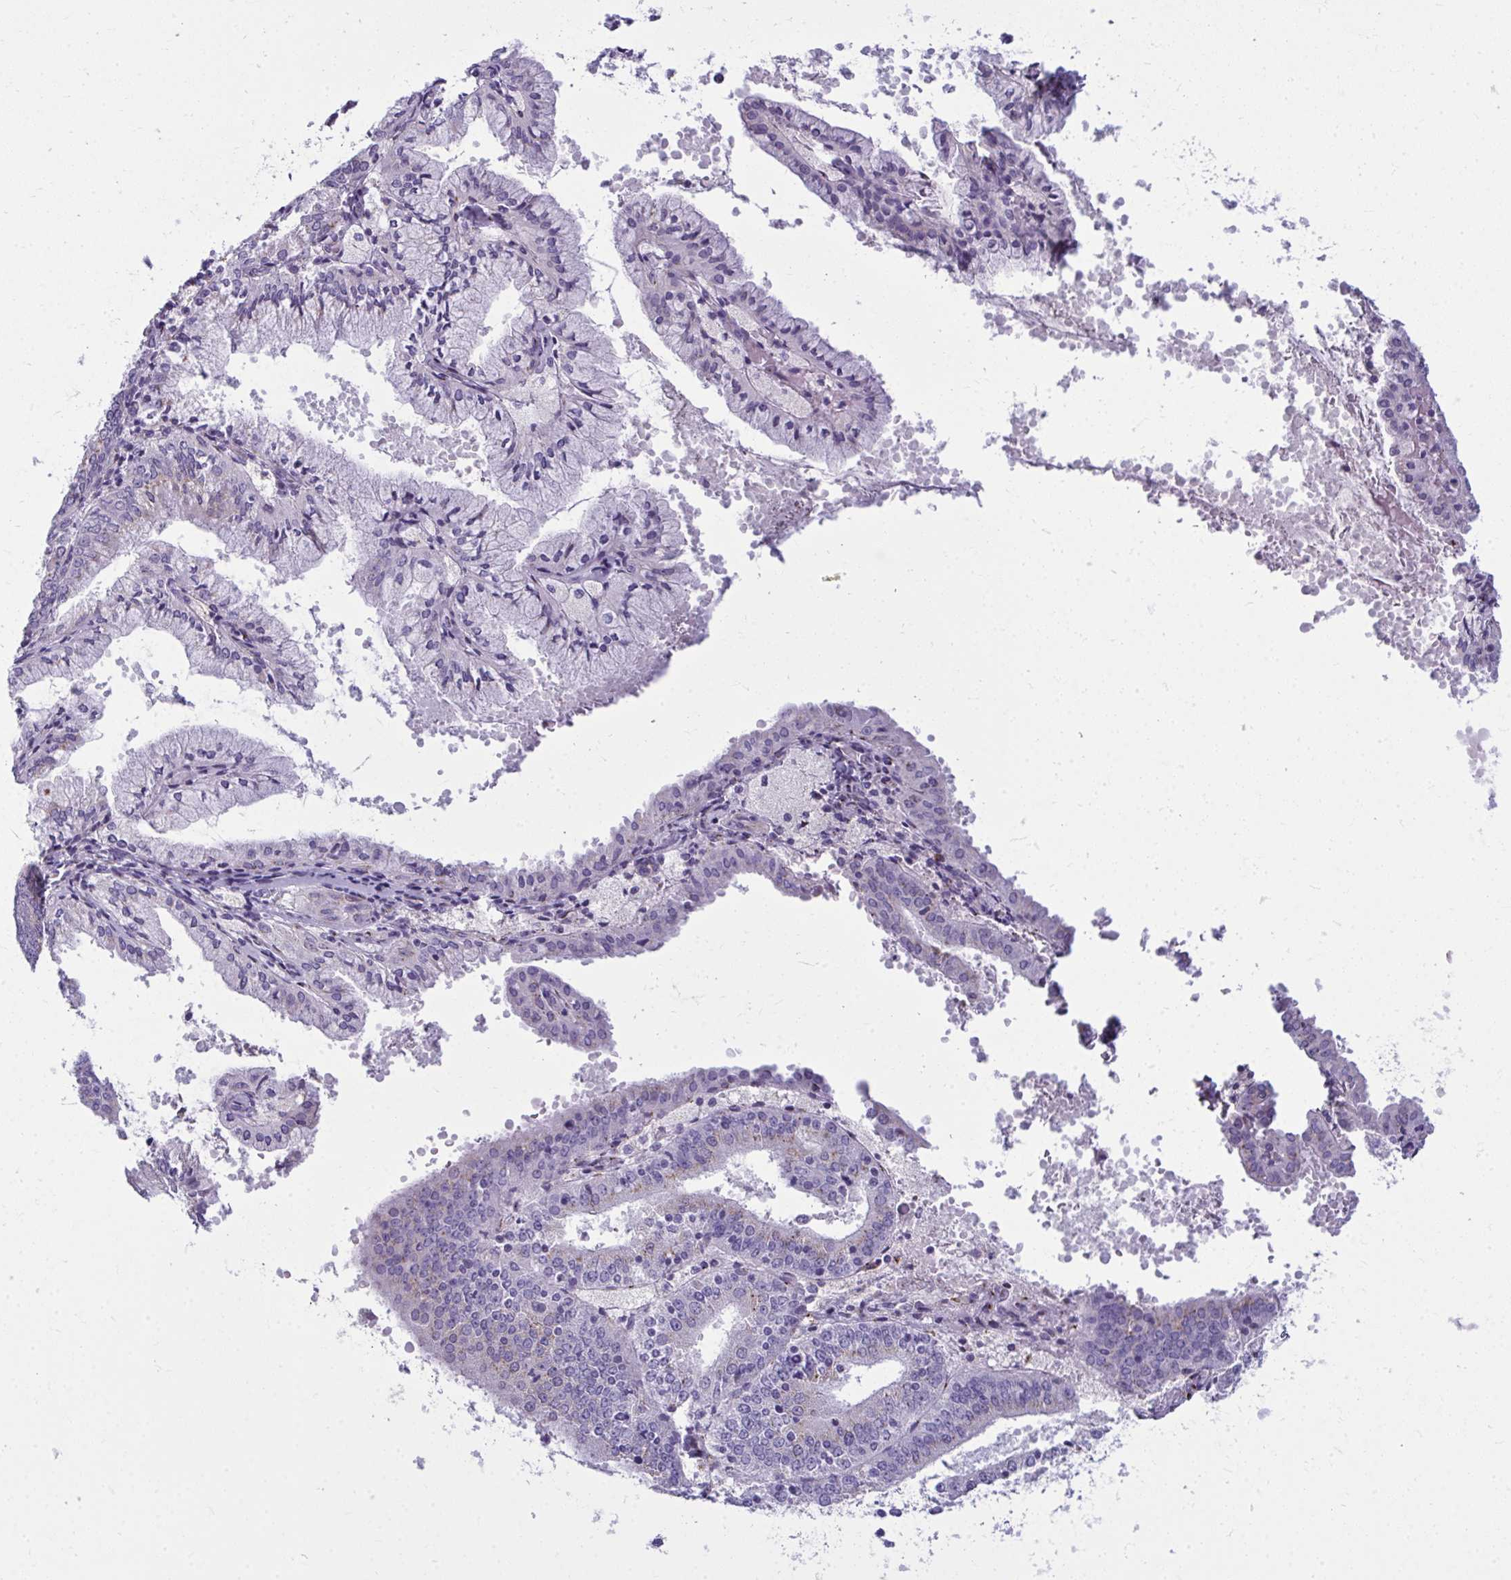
{"staining": {"intensity": "moderate", "quantity": "25%-75%", "location": "cytoplasmic/membranous"}, "tissue": "endometrial cancer", "cell_type": "Tumor cells", "image_type": "cancer", "snomed": [{"axis": "morphology", "description": "Adenocarcinoma, NOS"}, {"axis": "topography", "description": "Endometrium"}], "caption": "Brown immunohistochemical staining in adenocarcinoma (endometrial) exhibits moderate cytoplasmic/membranous expression in about 25%-75% of tumor cells. The protein of interest is shown in brown color, while the nuclei are stained blue.", "gene": "DTX4", "patient": {"sex": "female", "age": 63}}